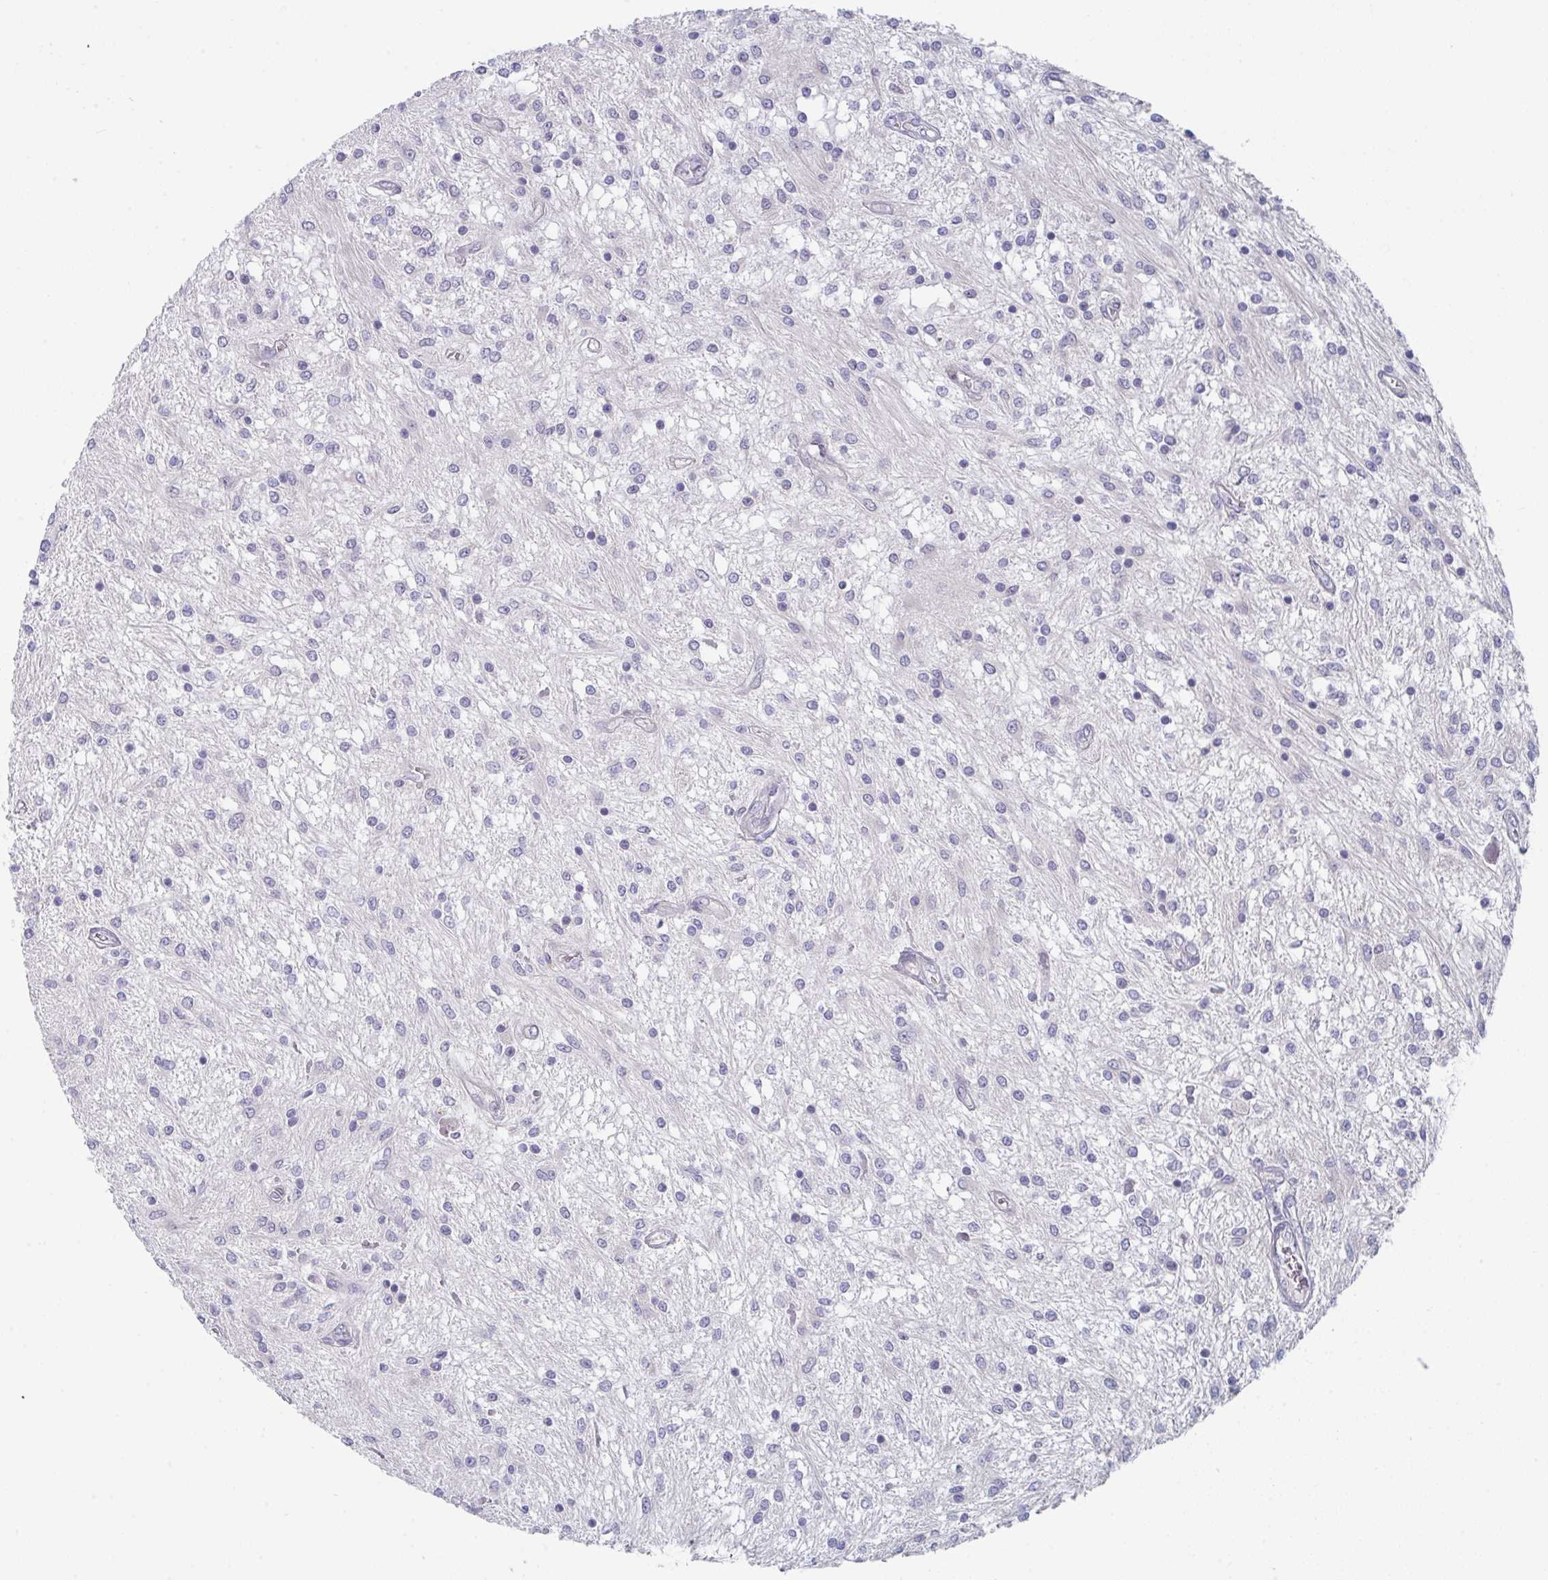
{"staining": {"intensity": "negative", "quantity": "none", "location": "none"}, "tissue": "glioma", "cell_type": "Tumor cells", "image_type": "cancer", "snomed": [{"axis": "morphology", "description": "Glioma, malignant, Low grade"}, {"axis": "topography", "description": "Cerebellum"}], "caption": "A histopathology image of human malignant low-grade glioma is negative for staining in tumor cells.", "gene": "PTPRD", "patient": {"sex": "female", "age": 14}}